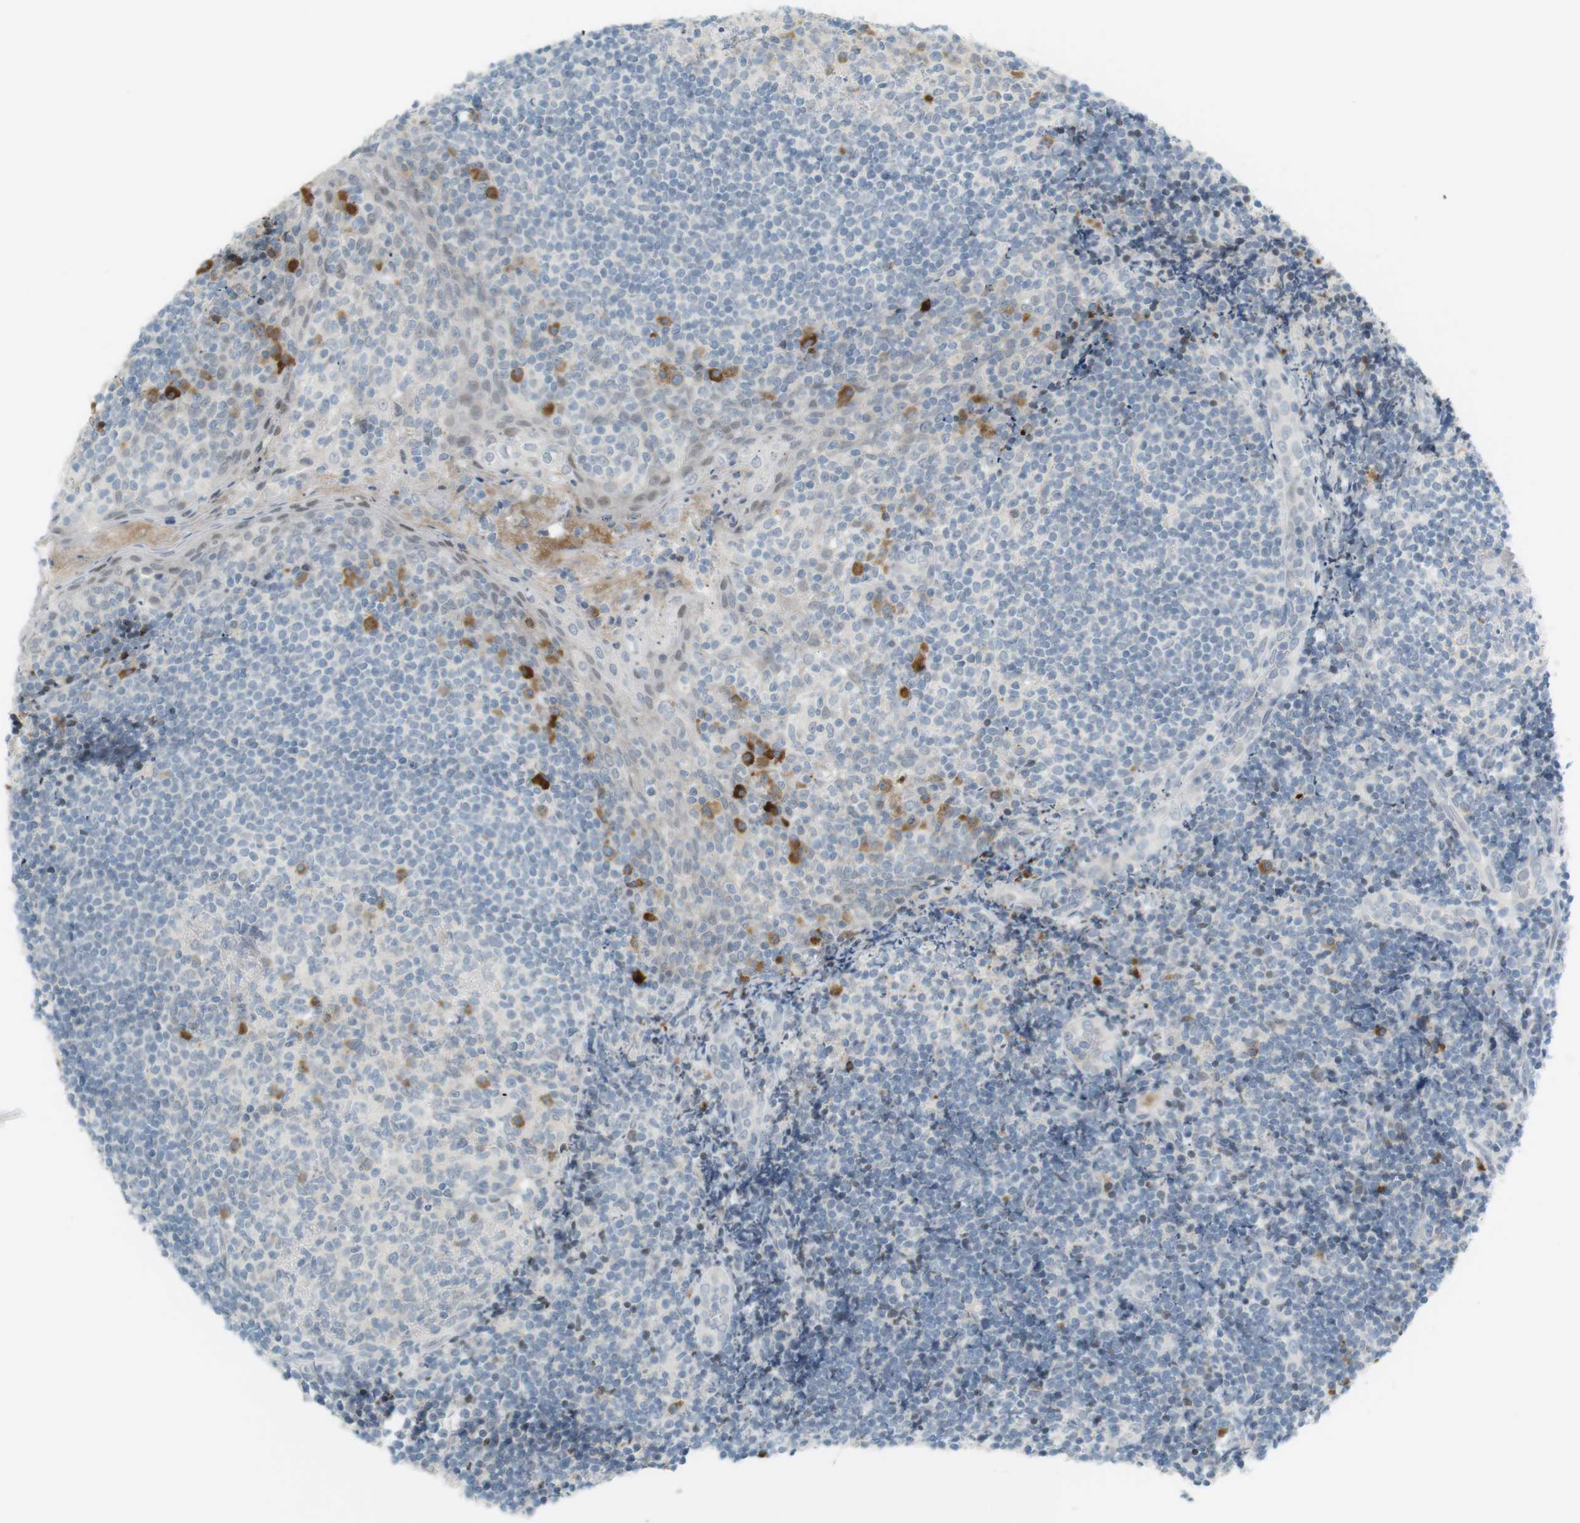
{"staining": {"intensity": "moderate", "quantity": "<25%", "location": "cytoplasmic/membranous"}, "tissue": "tonsil", "cell_type": "Germinal center cells", "image_type": "normal", "snomed": [{"axis": "morphology", "description": "Normal tissue, NOS"}, {"axis": "topography", "description": "Tonsil"}], "caption": "Protein expression analysis of benign tonsil displays moderate cytoplasmic/membranous staining in approximately <25% of germinal center cells. The staining was performed using DAB to visualize the protein expression in brown, while the nuclei were stained in blue with hematoxylin (Magnification: 20x).", "gene": "DMC1", "patient": {"sex": "male", "age": 31}}